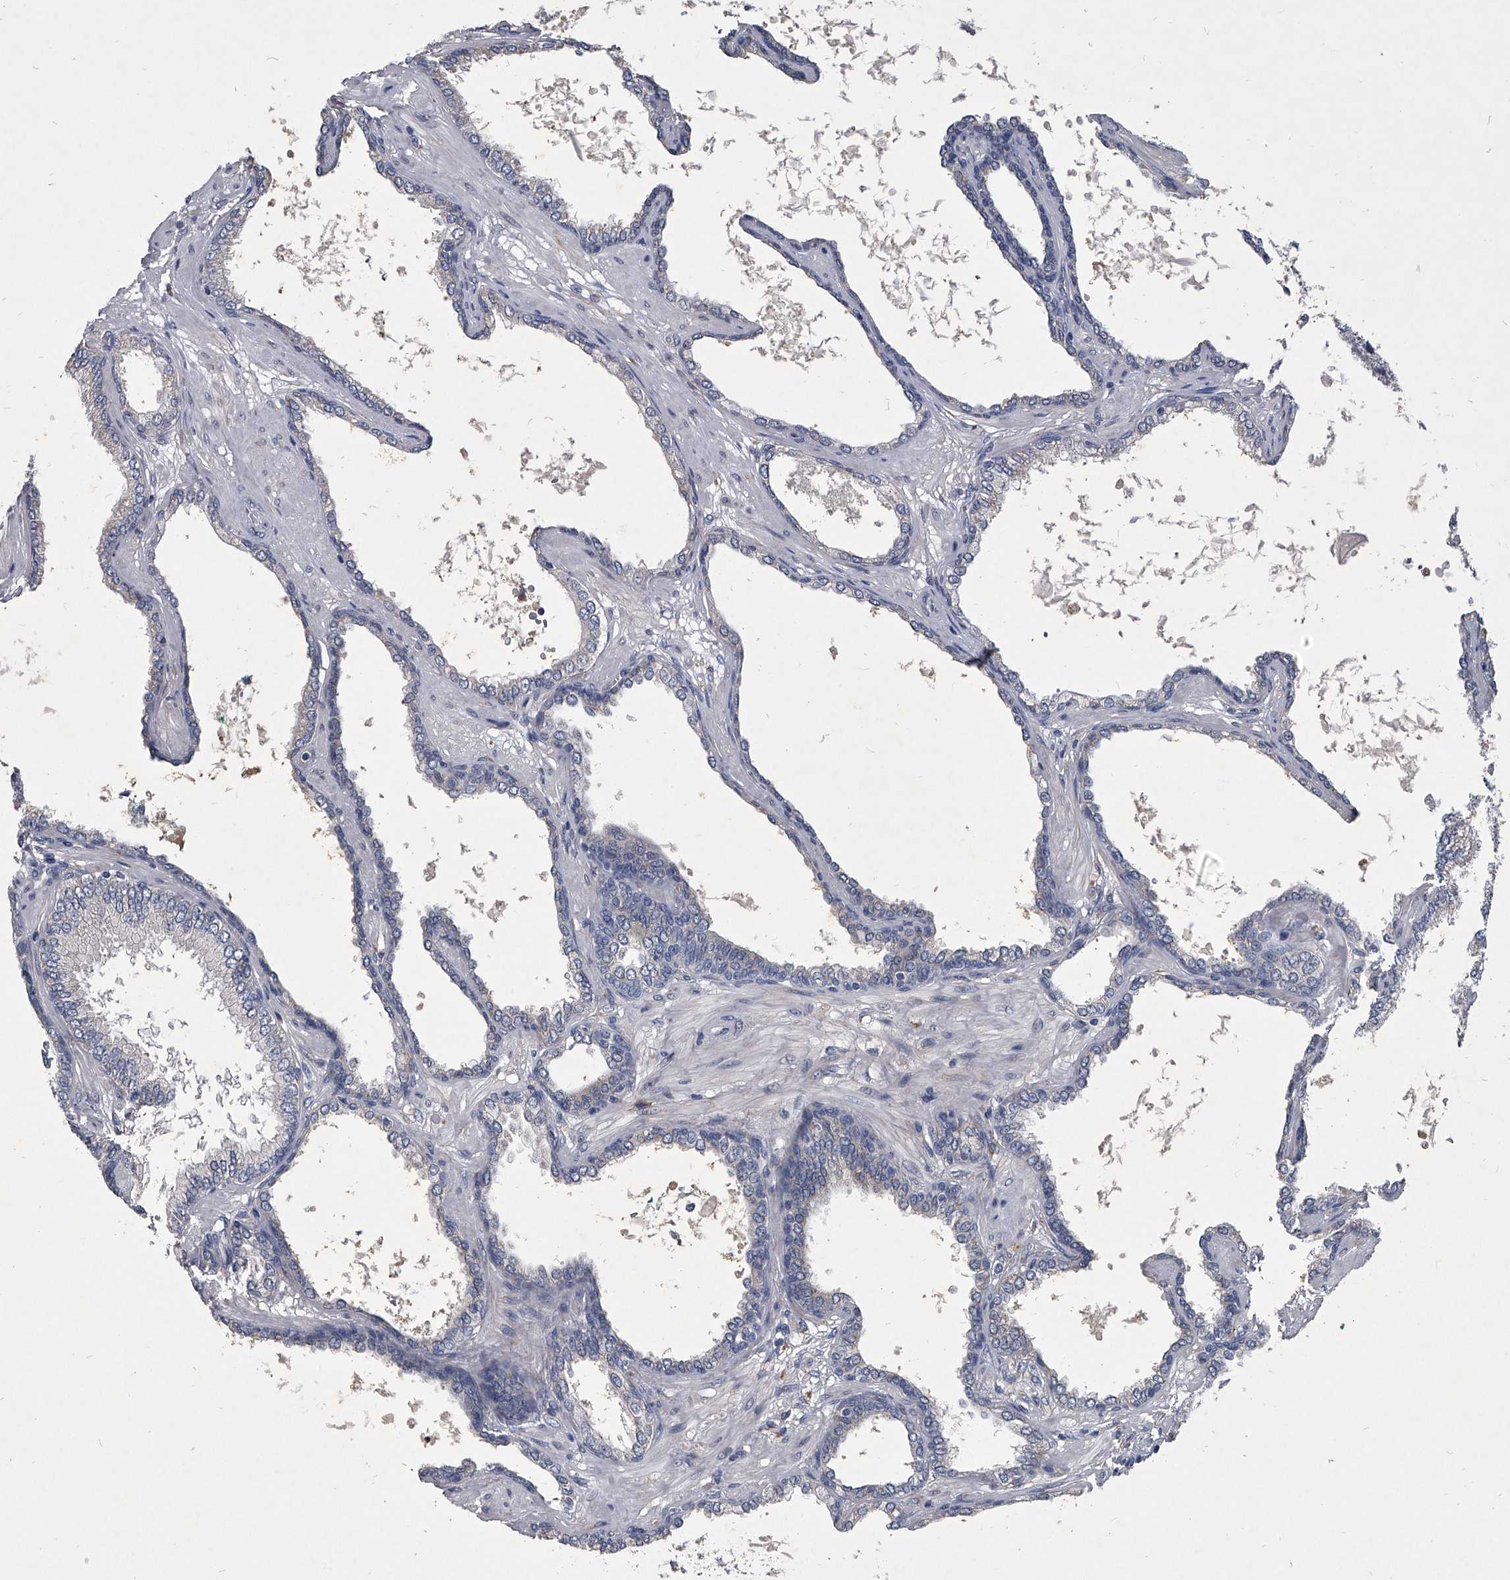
{"staining": {"intensity": "negative", "quantity": "none", "location": "none"}, "tissue": "prostate cancer", "cell_type": "Tumor cells", "image_type": "cancer", "snomed": [{"axis": "morphology", "description": "Adenocarcinoma, Low grade"}, {"axis": "topography", "description": "Prostate"}], "caption": "Protein analysis of prostate cancer (adenocarcinoma (low-grade)) reveals no significant staining in tumor cells.", "gene": "CCR4", "patient": {"sex": "male", "age": 60}}